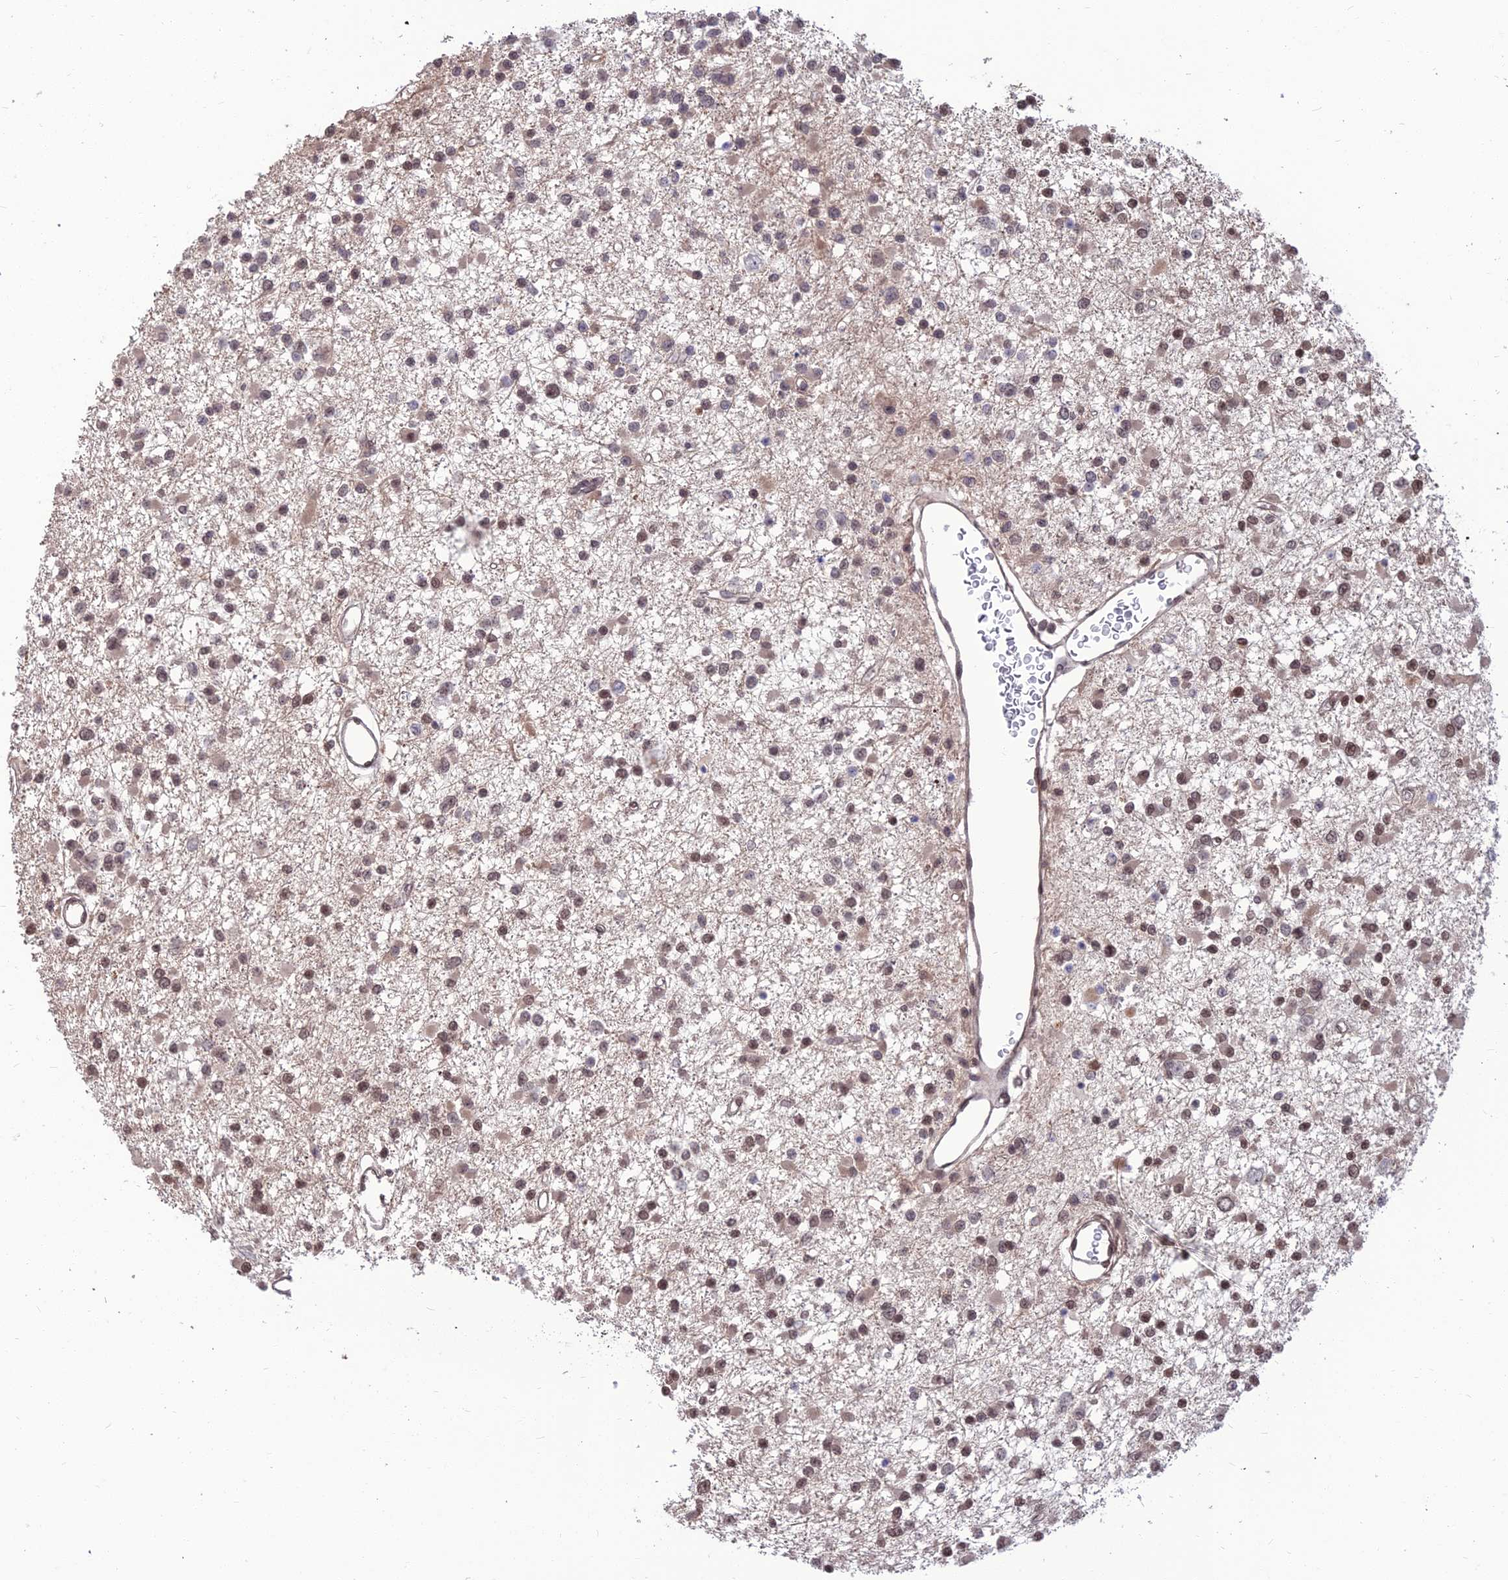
{"staining": {"intensity": "moderate", "quantity": ">75%", "location": "nuclear"}, "tissue": "glioma", "cell_type": "Tumor cells", "image_type": "cancer", "snomed": [{"axis": "morphology", "description": "Glioma, malignant, Low grade"}, {"axis": "topography", "description": "Brain"}], "caption": "Low-grade glioma (malignant) stained with a protein marker shows moderate staining in tumor cells.", "gene": "OPA3", "patient": {"sex": "female", "age": 22}}